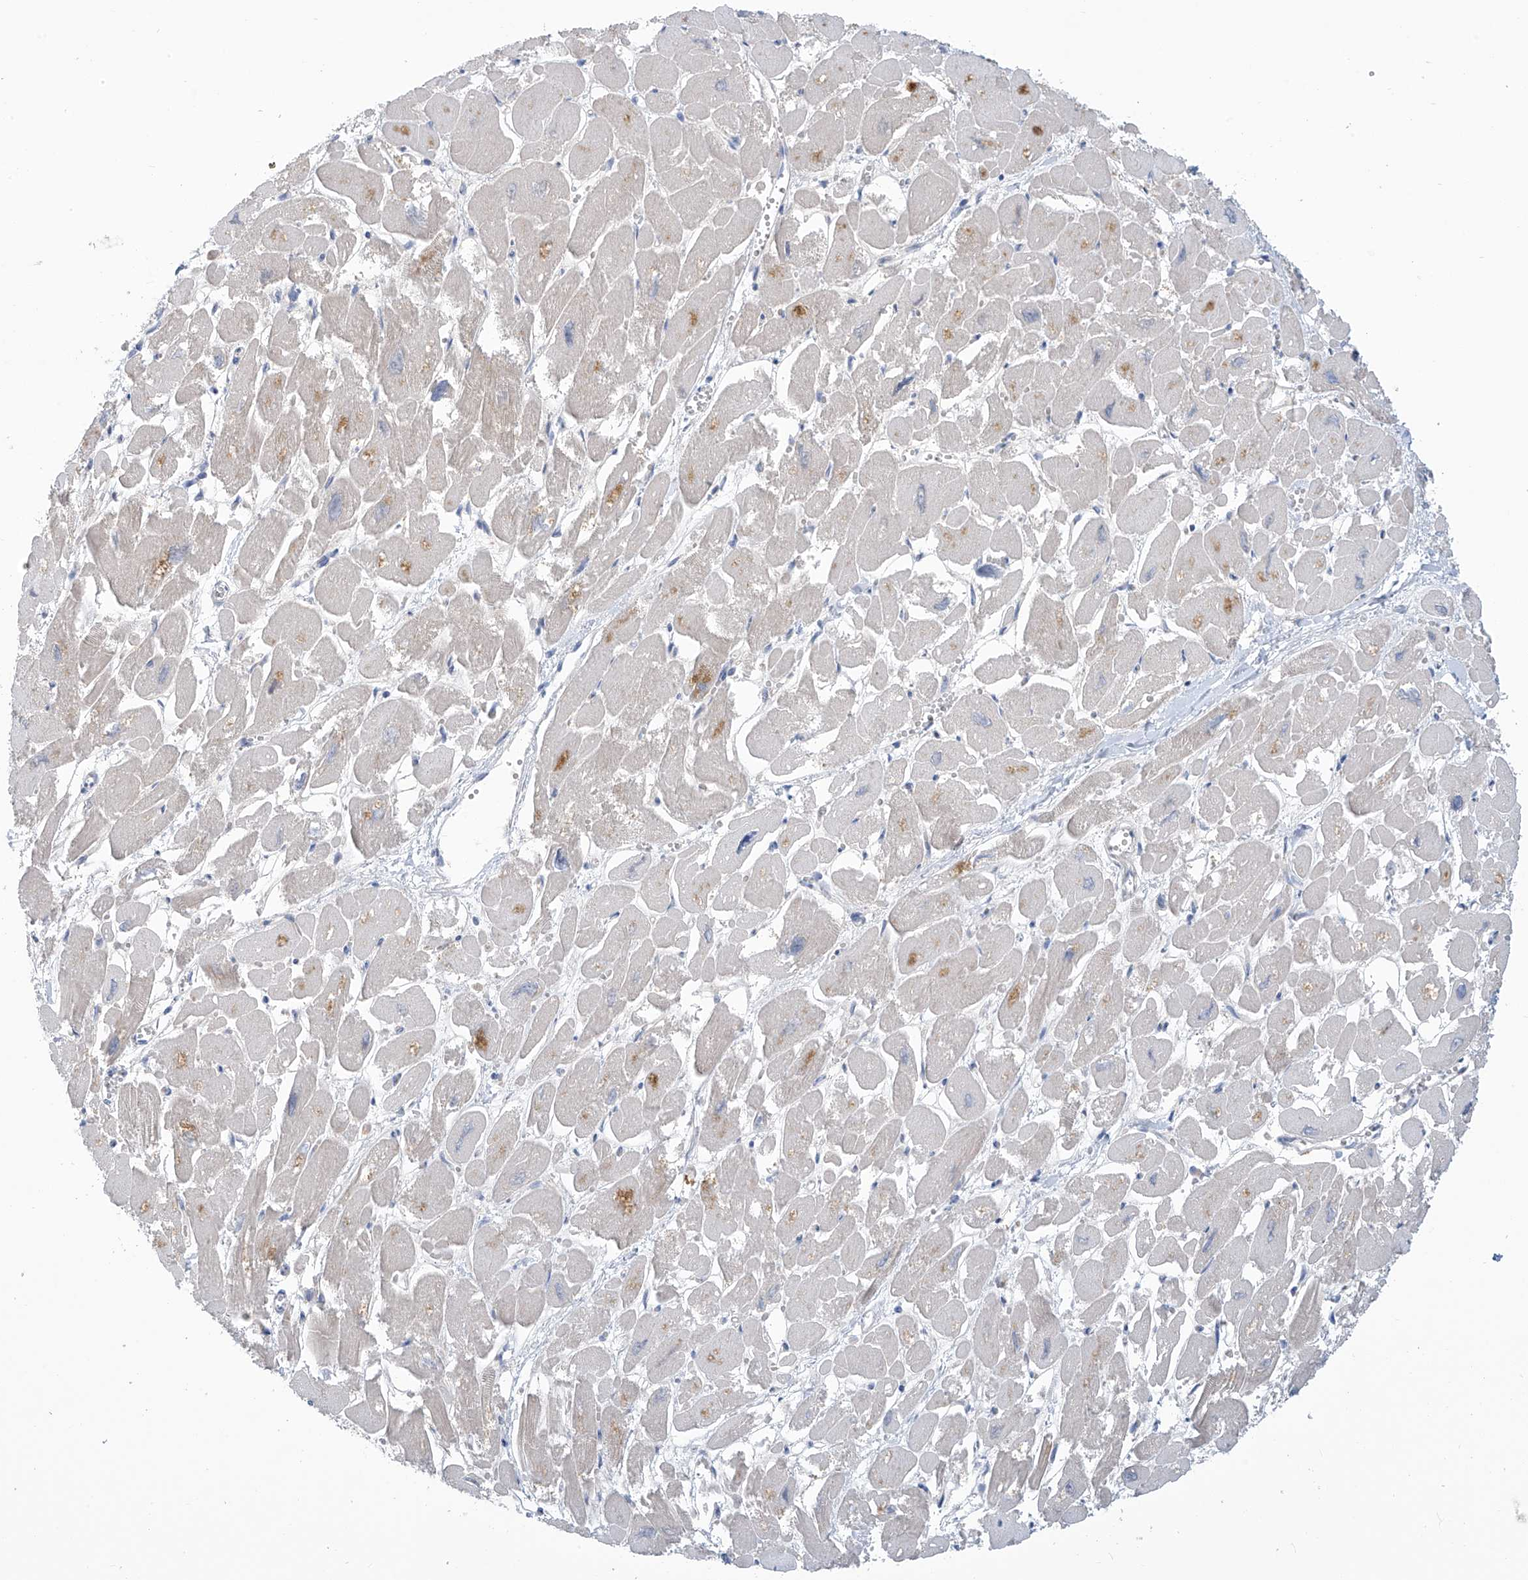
{"staining": {"intensity": "negative", "quantity": "none", "location": "none"}, "tissue": "heart muscle", "cell_type": "Cardiomyocytes", "image_type": "normal", "snomed": [{"axis": "morphology", "description": "Normal tissue, NOS"}, {"axis": "topography", "description": "Heart"}], "caption": "Immunohistochemical staining of unremarkable human heart muscle displays no significant staining in cardiomyocytes.", "gene": "IBA57", "patient": {"sex": "male", "age": 54}}